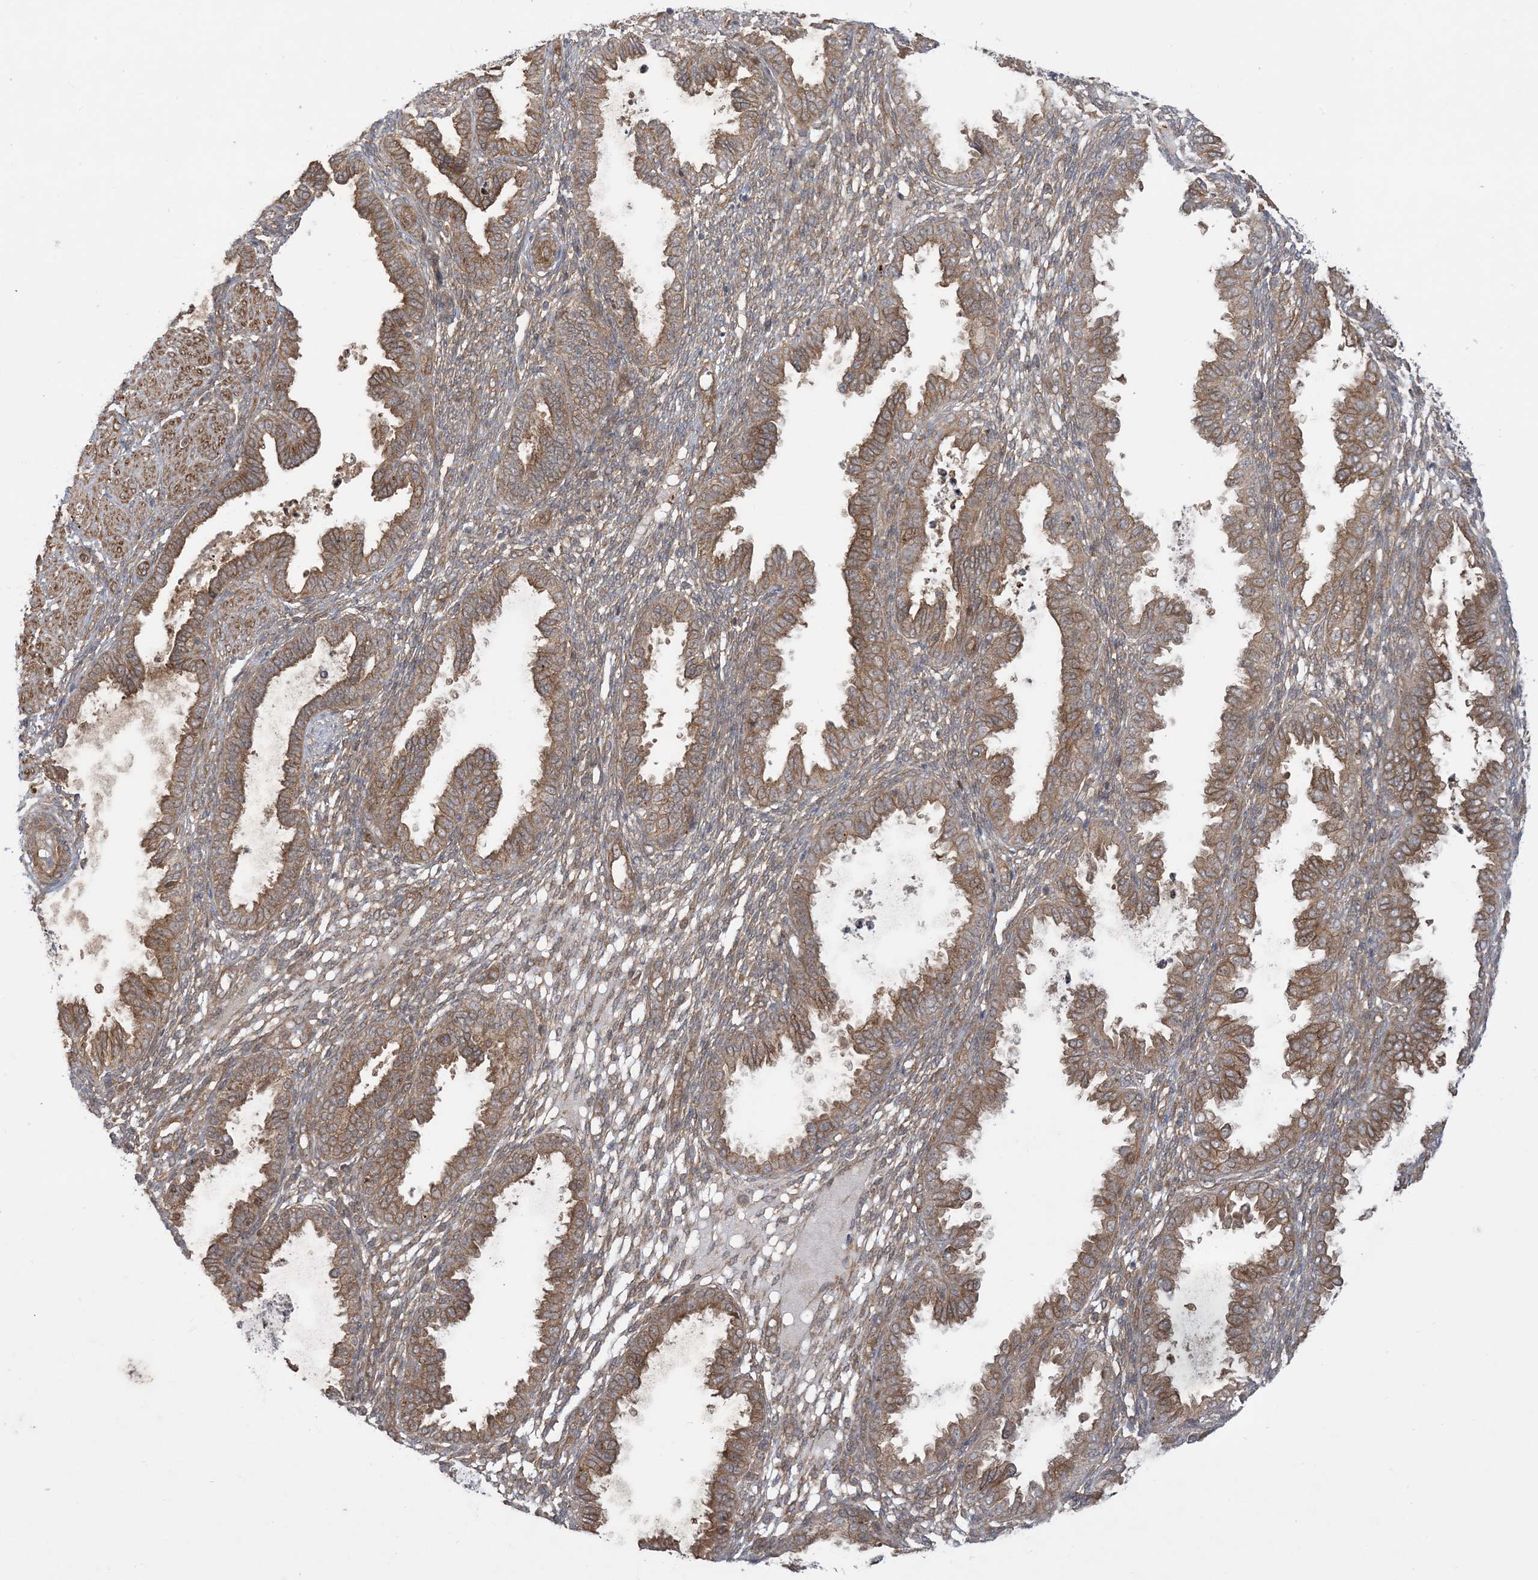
{"staining": {"intensity": "weak", "quantity": "25%-75%", "location": "cytoplasmic/membranous"}, "tissue": "endometrium", "cell_type": "Cells in endometrial stroma", "image_type": "normal", "snomed": [{"axis": "morphology", "description": "Normal tissue, NOS"}, {"axis": "topography", "description": "Endometrium"}], "caption": "DAB (3,3'-diaminobenzidine) immunohistochemical staining of unremarkable human endometrium displays weak cytoplasmic/membranous protein positivity in about 25%-75% of cells in endometrial stroma.", "gene": "SOGA3", "patient": {"sex": "female", "age": 33}}